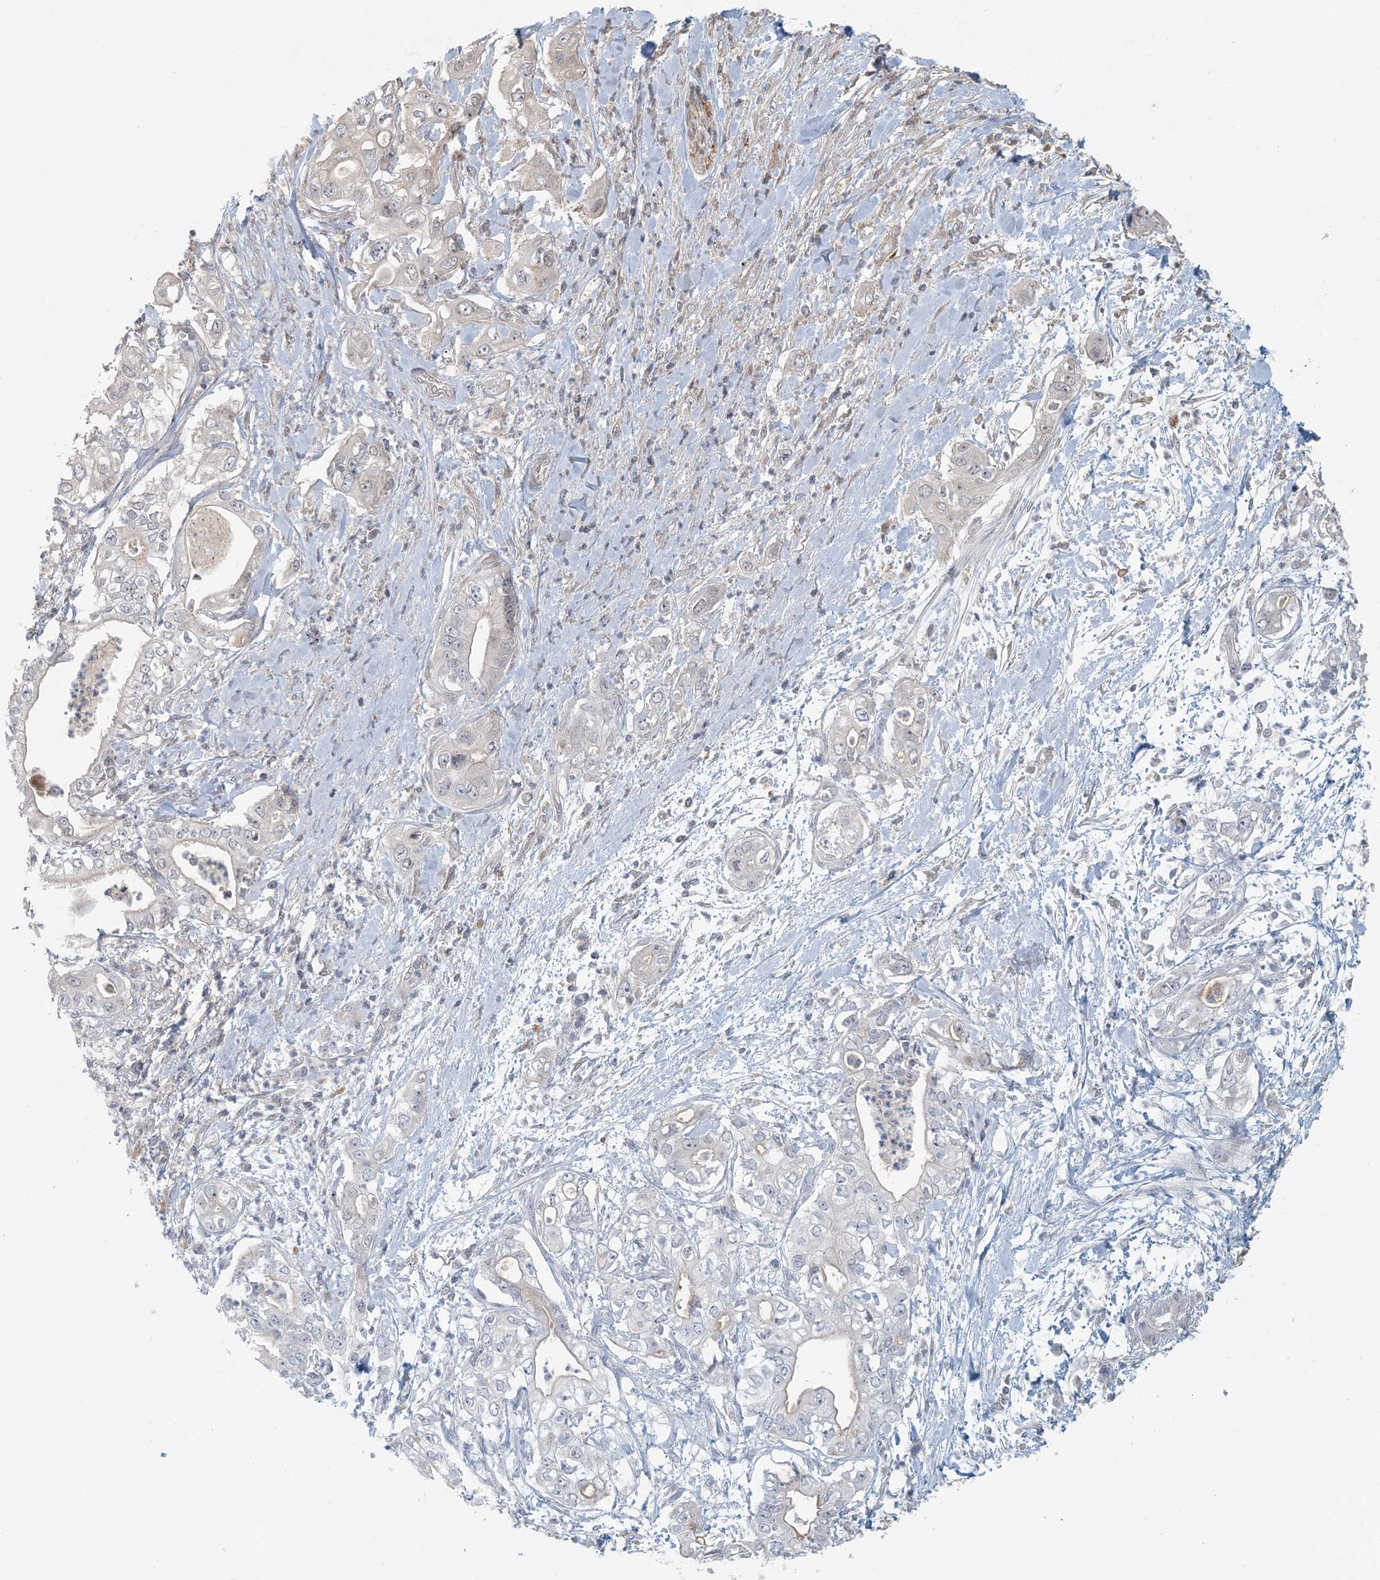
{"staining": {"intensity": "negative", "quantity": "none", "location": "none"}, "tissue": "pancreatic cancer", "cell_type": "Tumor cells", "image_type": "cancer", "snomed": [{"axis": "morphology", "description": "Adenocarcinoma, NOS"}, {"axis": "topography", "description": "Pancreas"}], "caption": "Immunohistochemical staining of human pancreatic cancer (adenocarcinoma) displays no significant positivity in tumor cells.", "gene": "OBI1", "patient": {"sex": "female", "age": 78}}